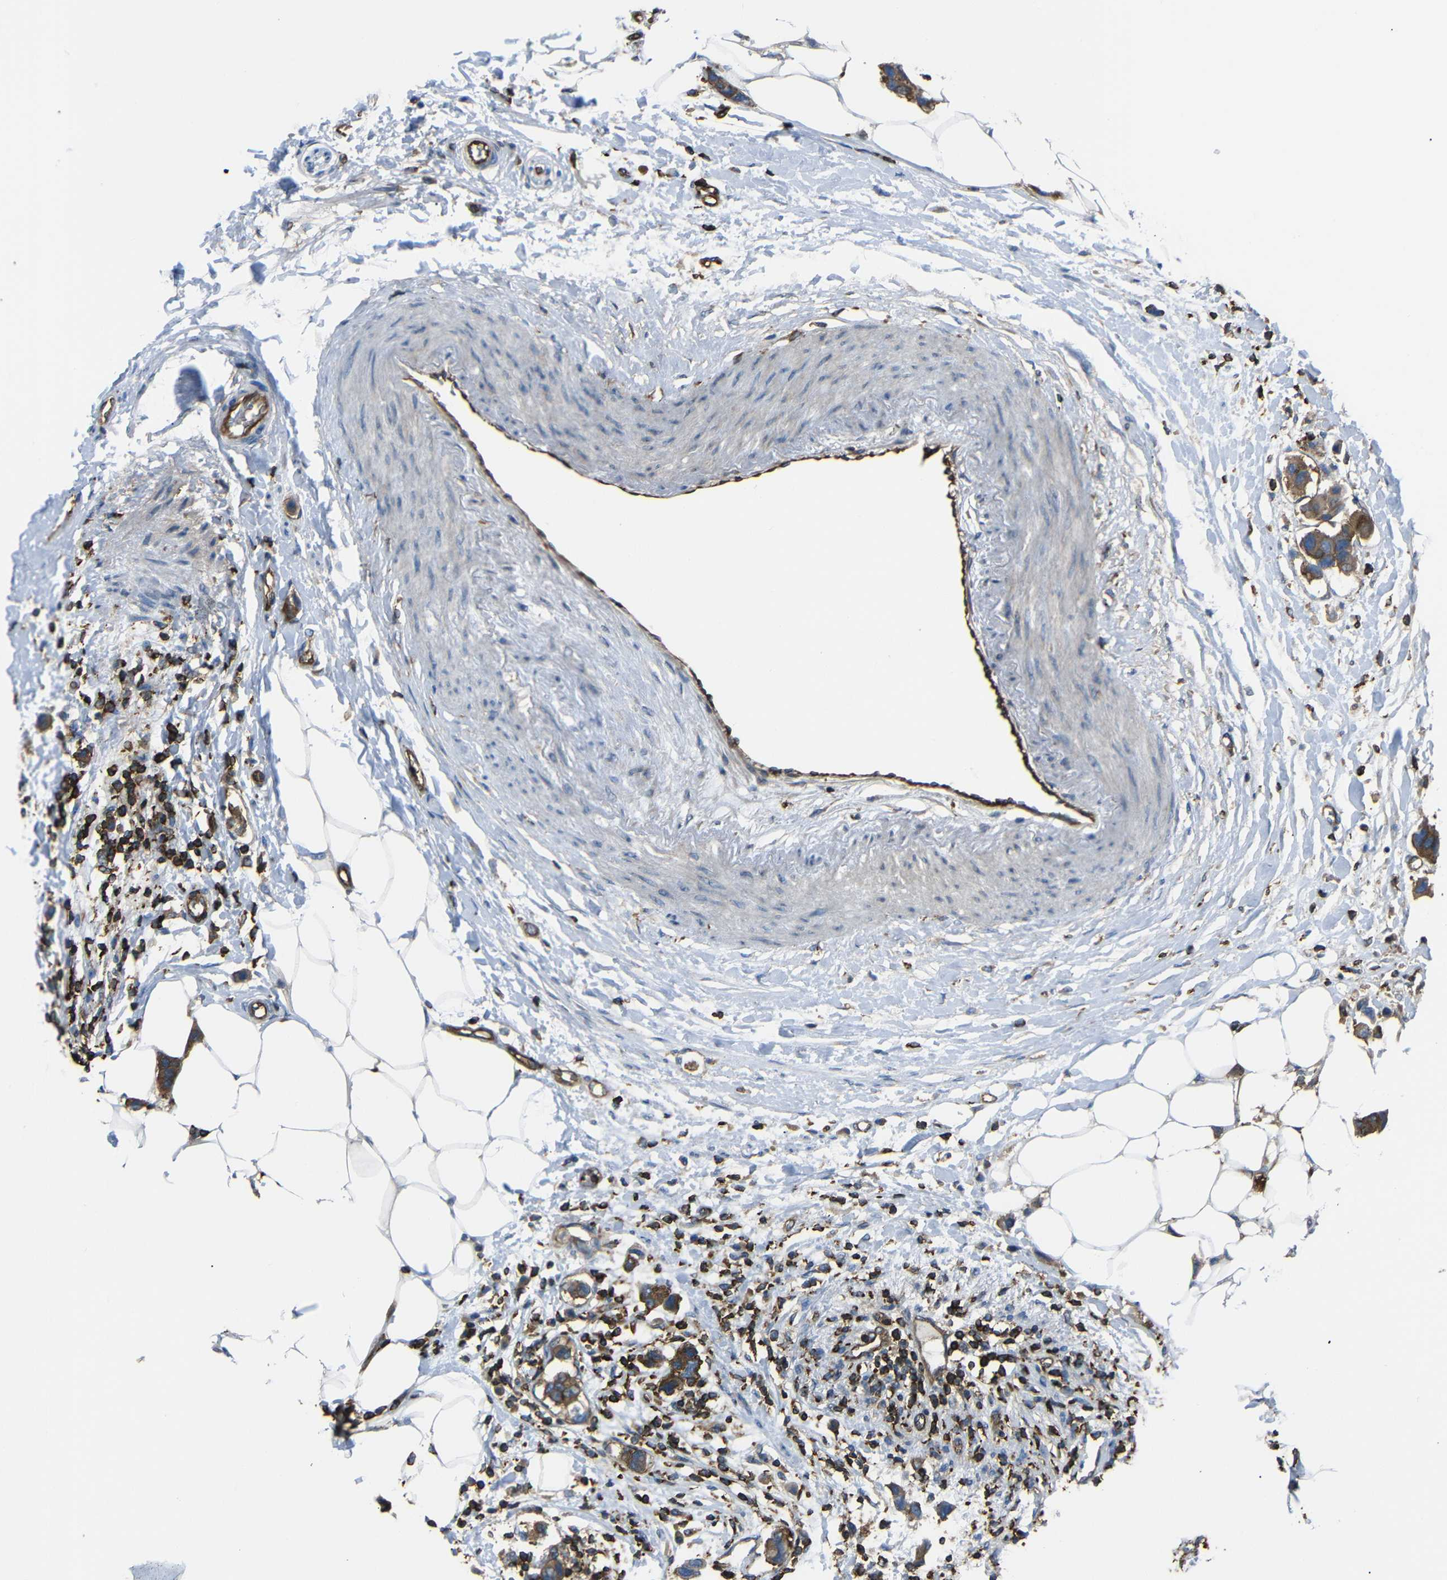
{"staining": {"intensity": "strong", "quantity": ">75%", "location": "cytoplasmic/membranous"}, "tissue": "breast cancer", "cell_type": "Tumor cells", "image_type": "cancer", "snomed": [{"axis": "morphology", "description": "Normal tissue, NOS"}, {"axis": "morphology", "description": "Duct carcinoma"}, {"axis": "topography", "description": "Breast"}], "caption": "DAB (3,3'-diaminobenzidine) immunohistochemical staining of human intraductal carcinoma (breast) exhibits strong cytoplasmic/membranous protein staining in about >75% of tumor cells.", "gene": "ARHGEF1", "patient": {"sex": "female", "age": 50}}